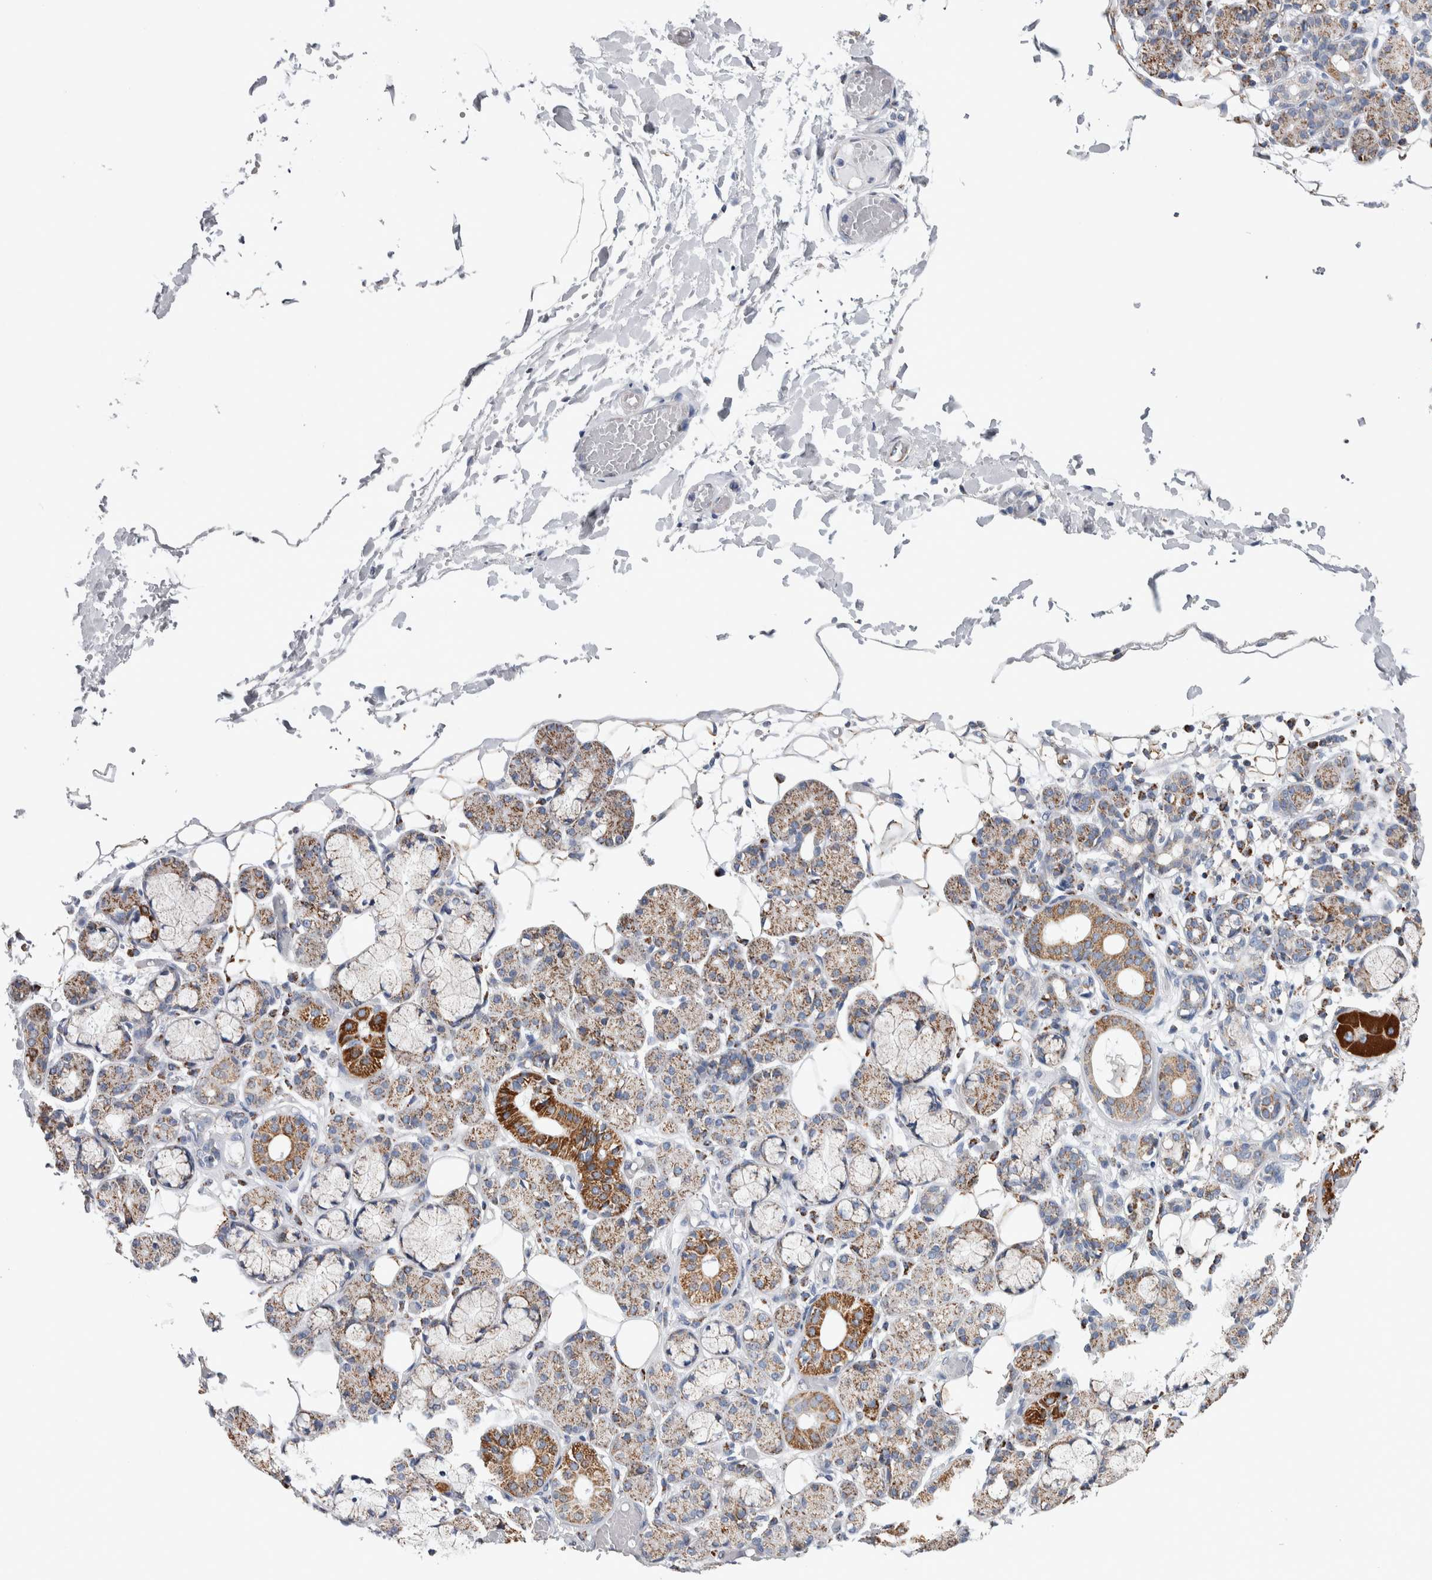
{"staining": {"intensity": "moderate", "quantity": "25%-75%", "location": "cytoplasmic/membranous"}, "tissue": "salivary gland", "cell_type": "Glandular cells", "image_type": "normal", "snomed": [{"axis": "morphology", "description": "Normal tissue, NOS"}, {"axis": "topography", "description": "Salivary gland"}], "caption": "Immunohistochemistry (IHC) staining of unremarkable salivary gland, which demonstrates medium levels of moderate cytoplasmic/membranous positivity in about 25%-75% of glandular cells indicating moderate cytoplasmic/membranous protein expression. The staining was performed using DAB (3,3'-diaminobenzidine) (brown) for protein detection and nuclei were counterstained in hematoxylin (blue).", "gene": "ETFA", "patient": {"sex": "male", "age": 63}}